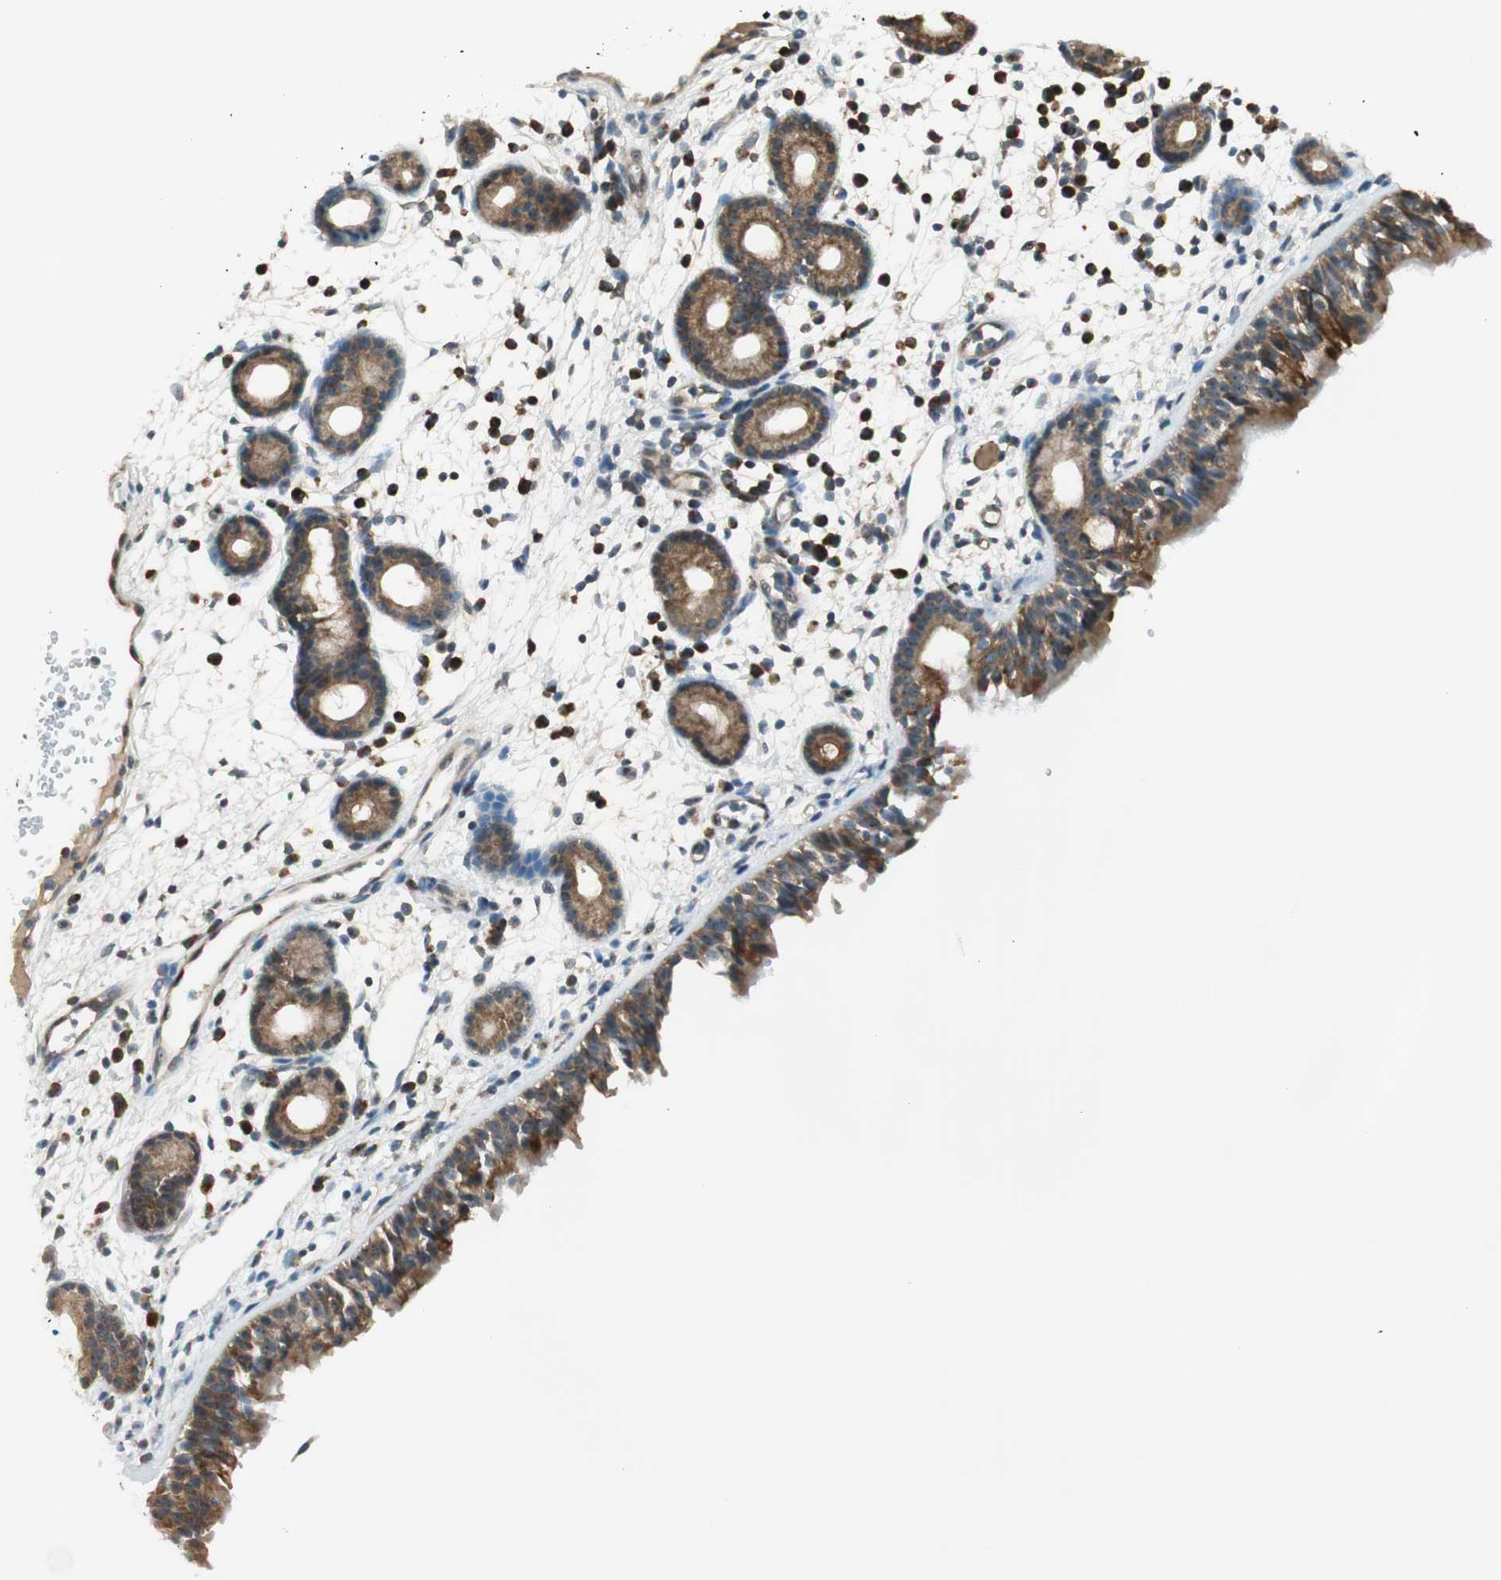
{"staining": {"intensity": "moderate", "quantity": ">75%", "location": "cytoplasmic/membranous"}, "tissue": "nasopharynx", "cell_type": "Respiratory epithelial cells", "image_type": "normal", "snomed": [{"axis": "morphology", "description": "Normal tissue, NOS"}, {"axis": "morphology", "description": "Inflammation, NOS"}, {"axis": "topography", "description": "Nasopharynx"}], "caption": "A brown stain highlights moderate cytoplasmic/membranous expression of a protein in respiratory epithelial cells of unremarkable nasopharynx. (DAB (3,3'-diaminobenzidine) IHC, brown staining for protein, blue staining for nuclei).", "gene": "IPO5", "patient": {"sex": "female", "age": 55}}